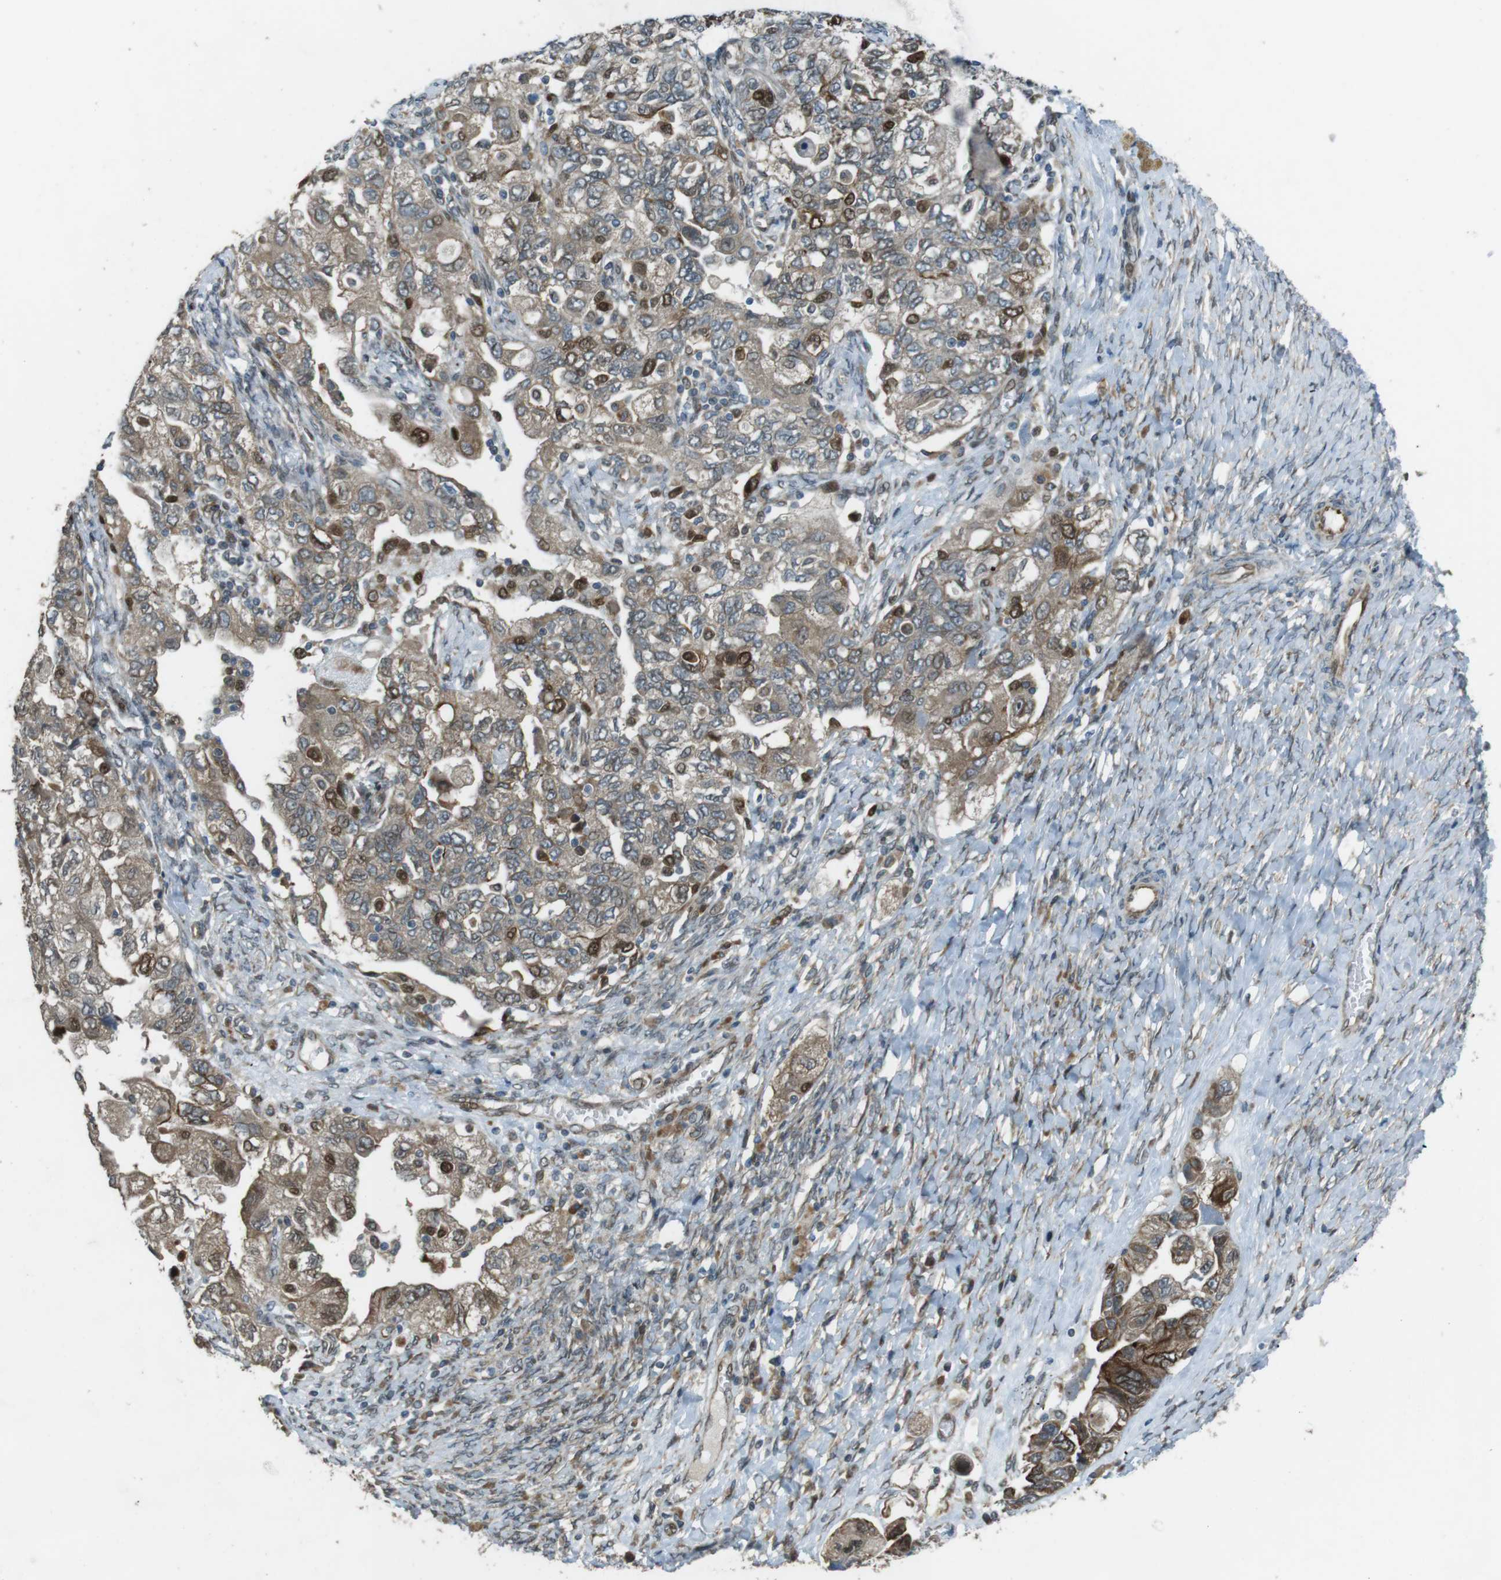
{"staining": {"intensity": "moderate", "quantity": "25%-75%", "location": "cytoplasmic/membranous,nuclear"}, "tissue": "ovarian cancer", "cell_type": "Tumor cells", "image_type": "cancer", "snomed": [{"axis": "morphology", "description": "Carcinoma, NOS"}, {"axis": "morphology", "description": "Cystadenocarcinoma, serous, NOS"}, {"axis": "topography", "description": "Ovary"}], "caption": "Brown immunohistochemical staining in human ovarian serous cystadenocarcinoma shows moderate cytoplasmic/membranous and nuclear expression in about 25%-75% of tumor cells.", "gene": "ZNF330", "patient": {"sex": "female", "age": 69}}